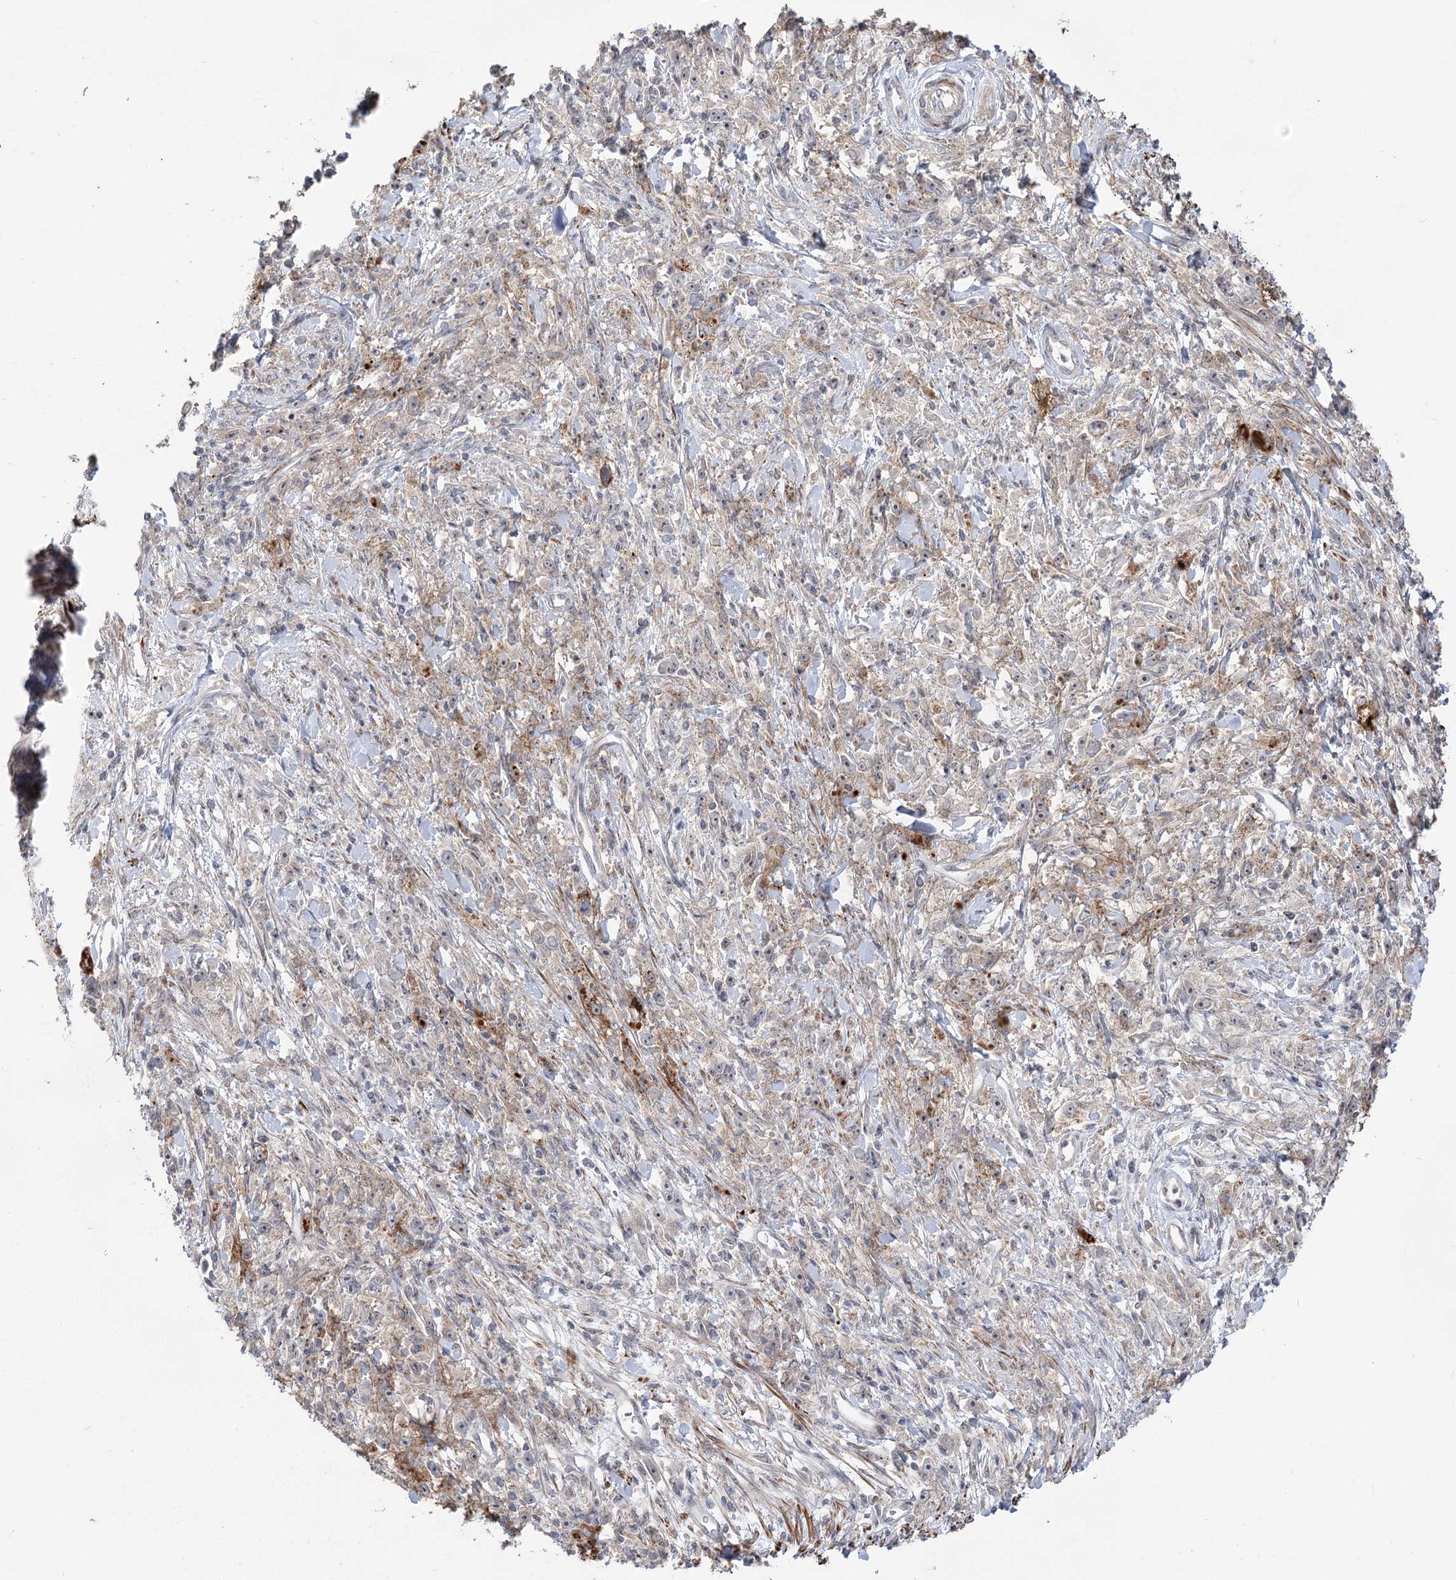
{"staining": {"intensity": "negative", "quantity": "none", "location": "none"}, "tissue": "stomach cancer", "cell_type": "Tumor cells", "image_type": "cancer", "snomed": [{"axis": "morphology", "description": "Adenocarcinoma, NOS"}, {"axis": "topography", "description": "Stomach"}], "caption": "This is an immunohistochemistry histopathology image of human stomach cancer (adenocarcinoma). There is no positivity in tumor cells.", "gene": "ZSCAN23", "patient": {"sex": "female", "age": 59}}